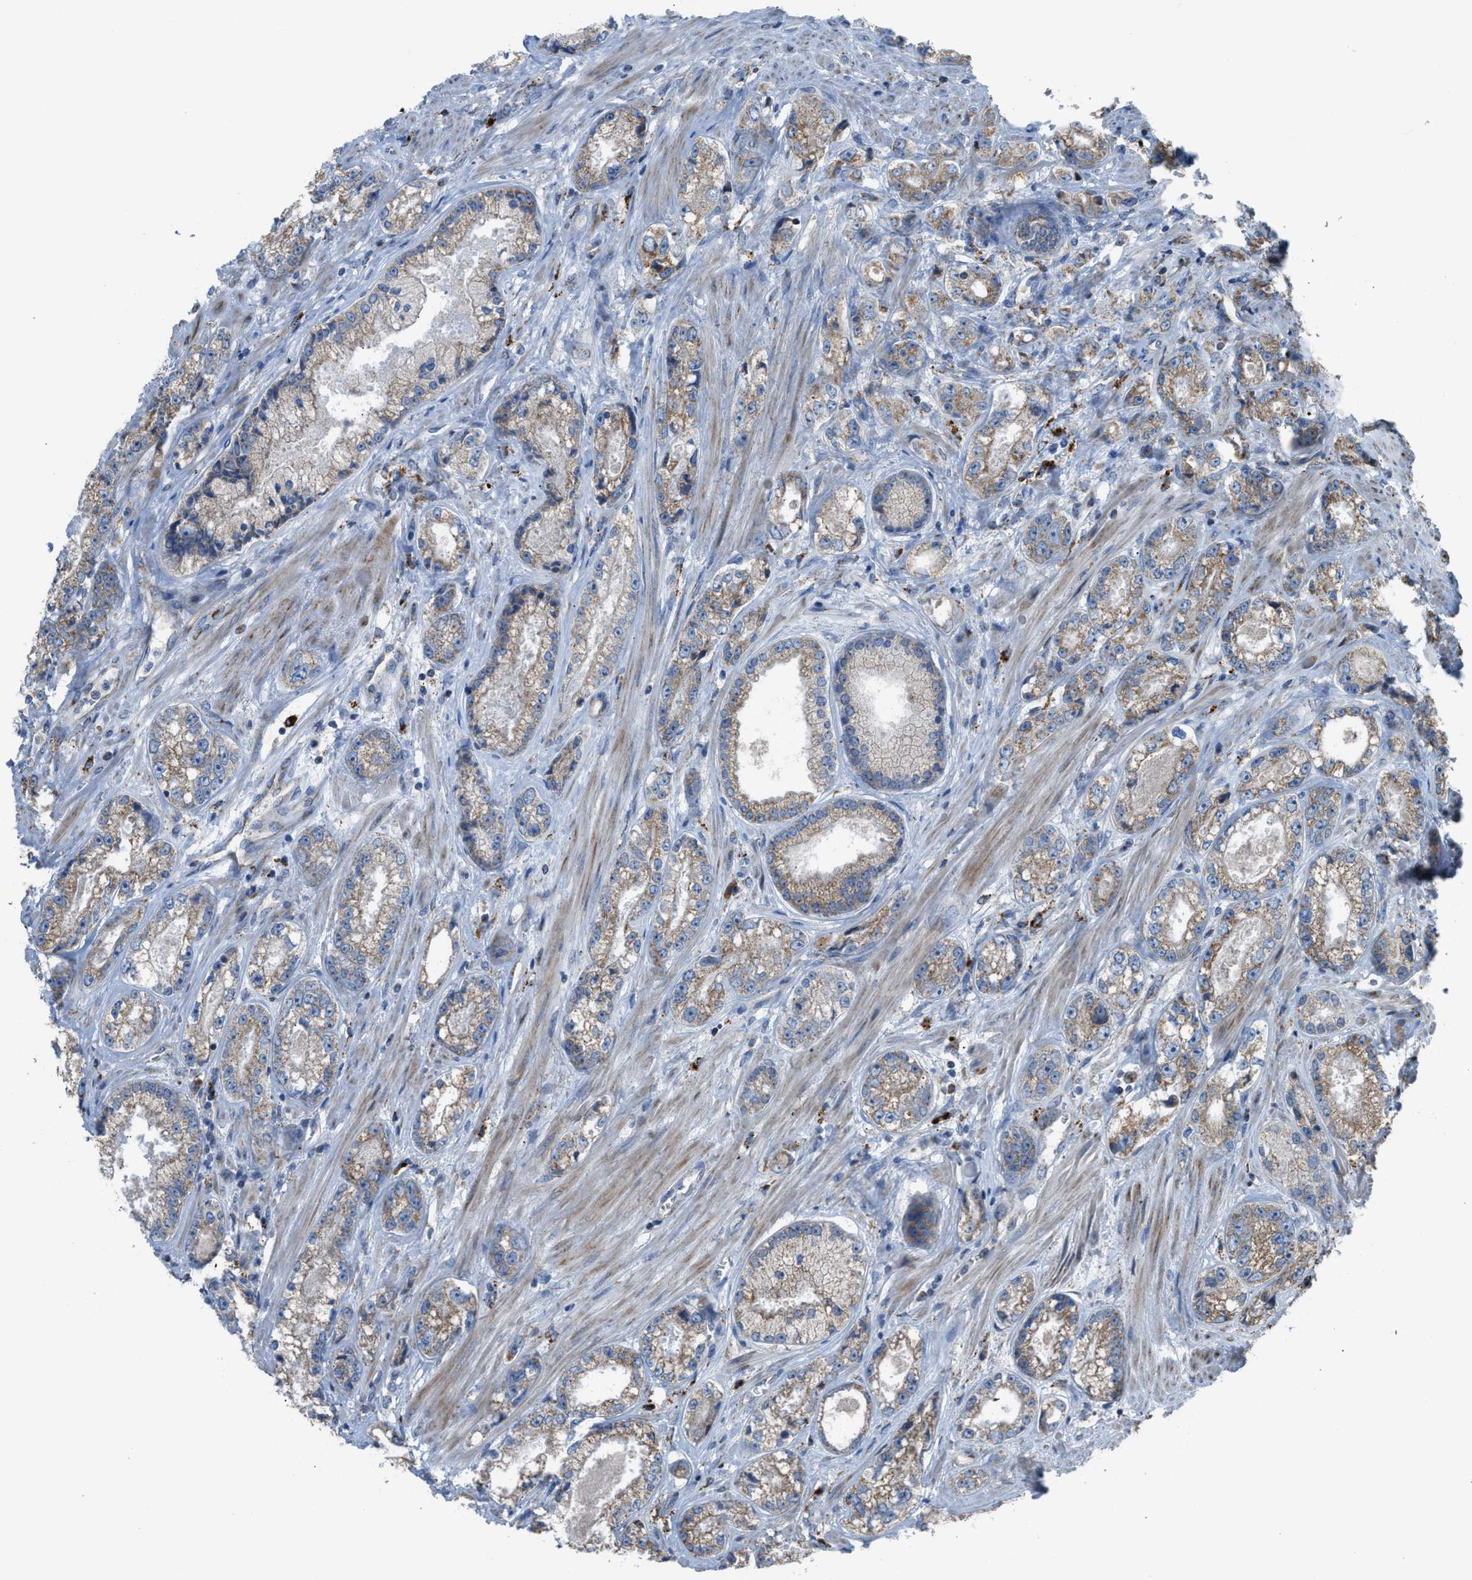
{"staining": {"intensity": "weak", "quantity": ">75%", "location": "cytoplasmic/membranous"}, "tissue": "prostate cancer", "cell_type": "Tumor cells", "image_type": "cancer", "snomed": [{"axis": "morphology", "description": "Adenocarcinoma, High grade"}, {"axis": "topography", "description": "Prostate"}], "caption": "The histopathology image displays a brown stain indicating the presence of a protein in the cytoplasmic/membranous of tumor cells in prostate high-grade adenocarcinoma. The staining was performed using DAB (3,3'-diaminobenzidine) to visualize the protein expression in brown, while the nuclei were stained in blue with hematoxylin (Magnification: 20x).", "gene": "SMIM20", "patient": {"sex": "male", "age": 61}}